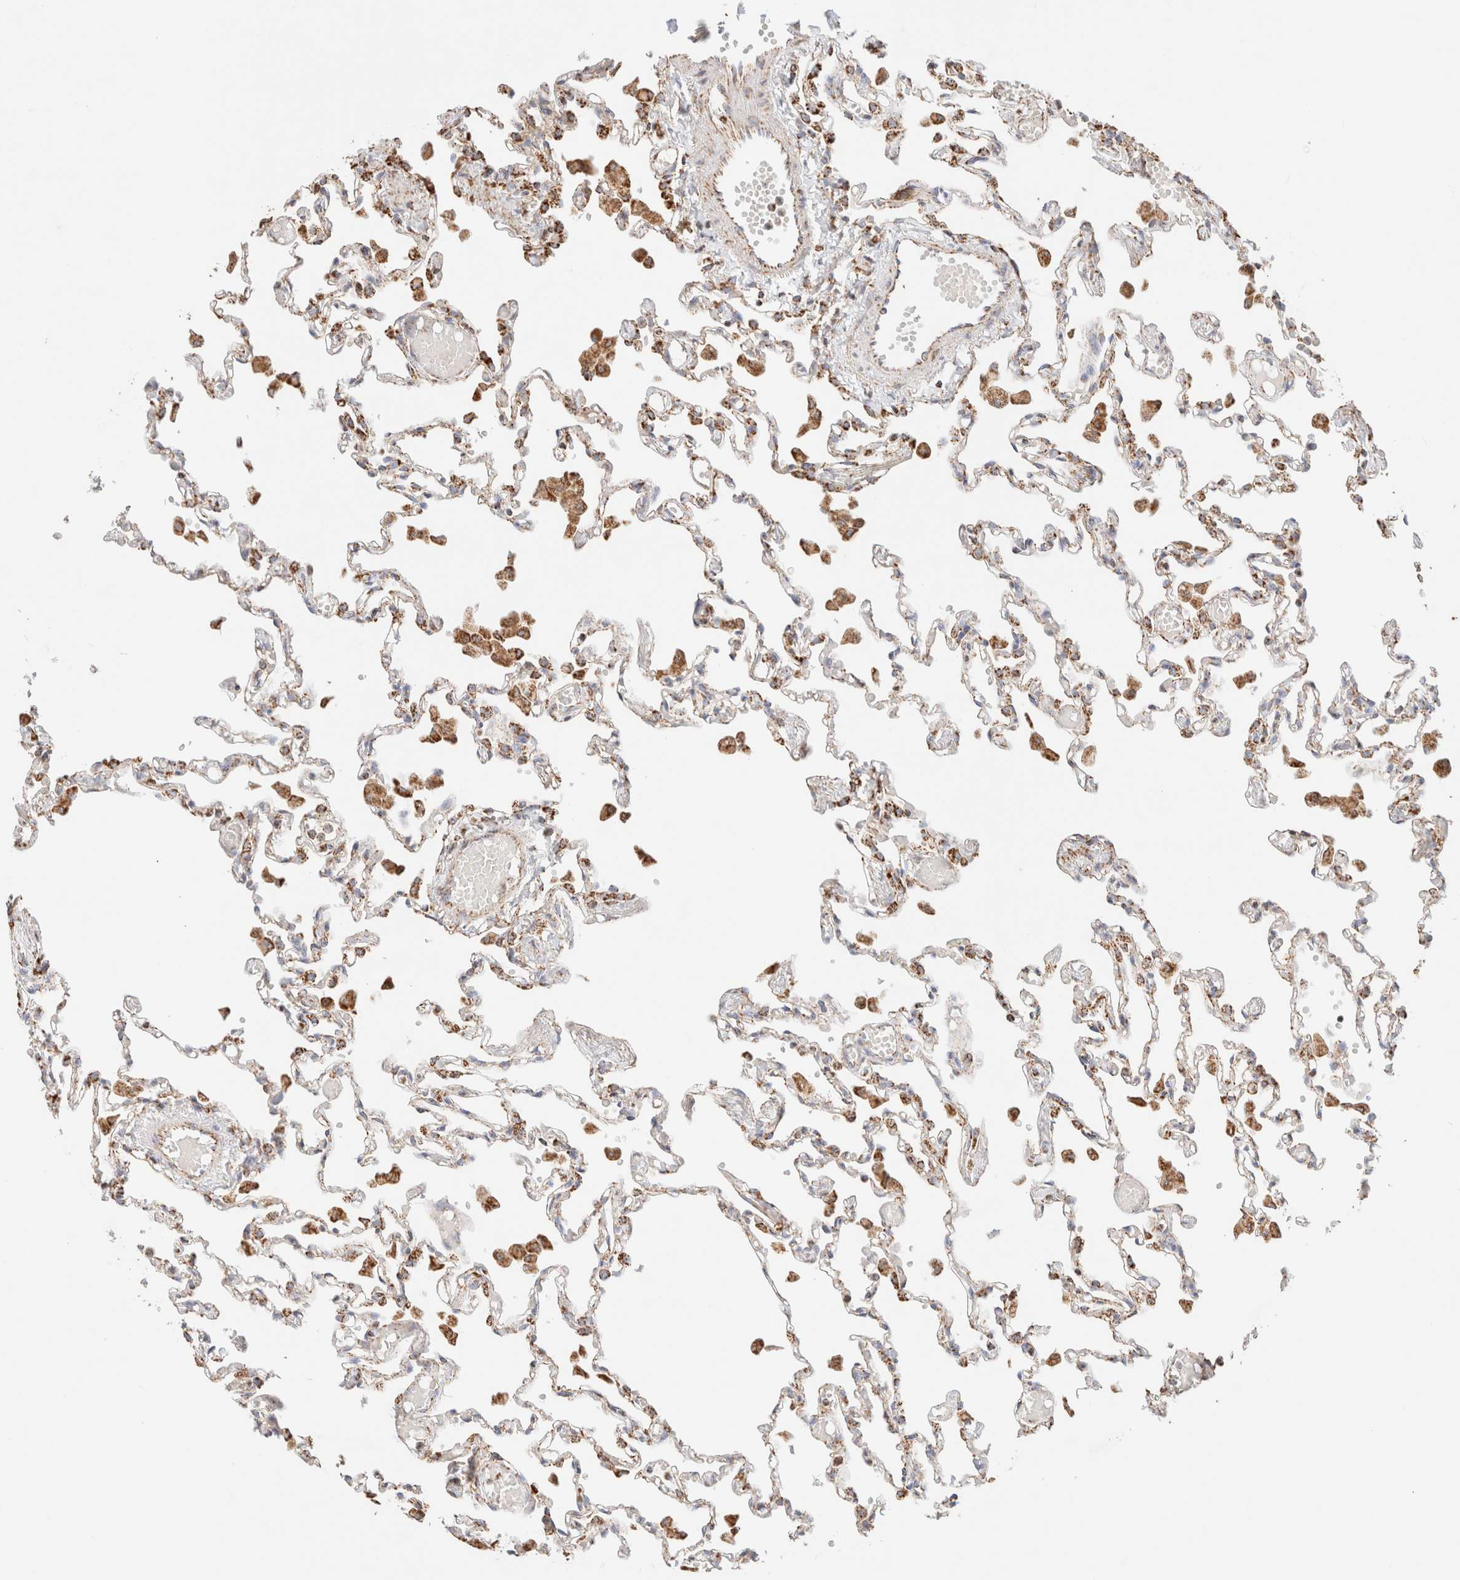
{"staining": {"intensity": "strong", "quantity": "25%-75%", "location": "cytoplasmic/membranous"}, "tissue": "lung", "cell_type": "Alveolar cells", "image_type": "normal", "snomed": [{"axis": "morphology", "description": "Normal tissue, NOS"}, {"axis": "topography", "description": "Bronchus"}, {"axis": "topography", "description": "Lung"}], "caption": "Strong cytoplasmic/membranous expression for a protein is identified in approximately 25%-75% of alveolar cells of benign lung using immunohistochemistry (IHC).", "gene": "PHB2", "patient": {"sex": "female", "age": 49}}